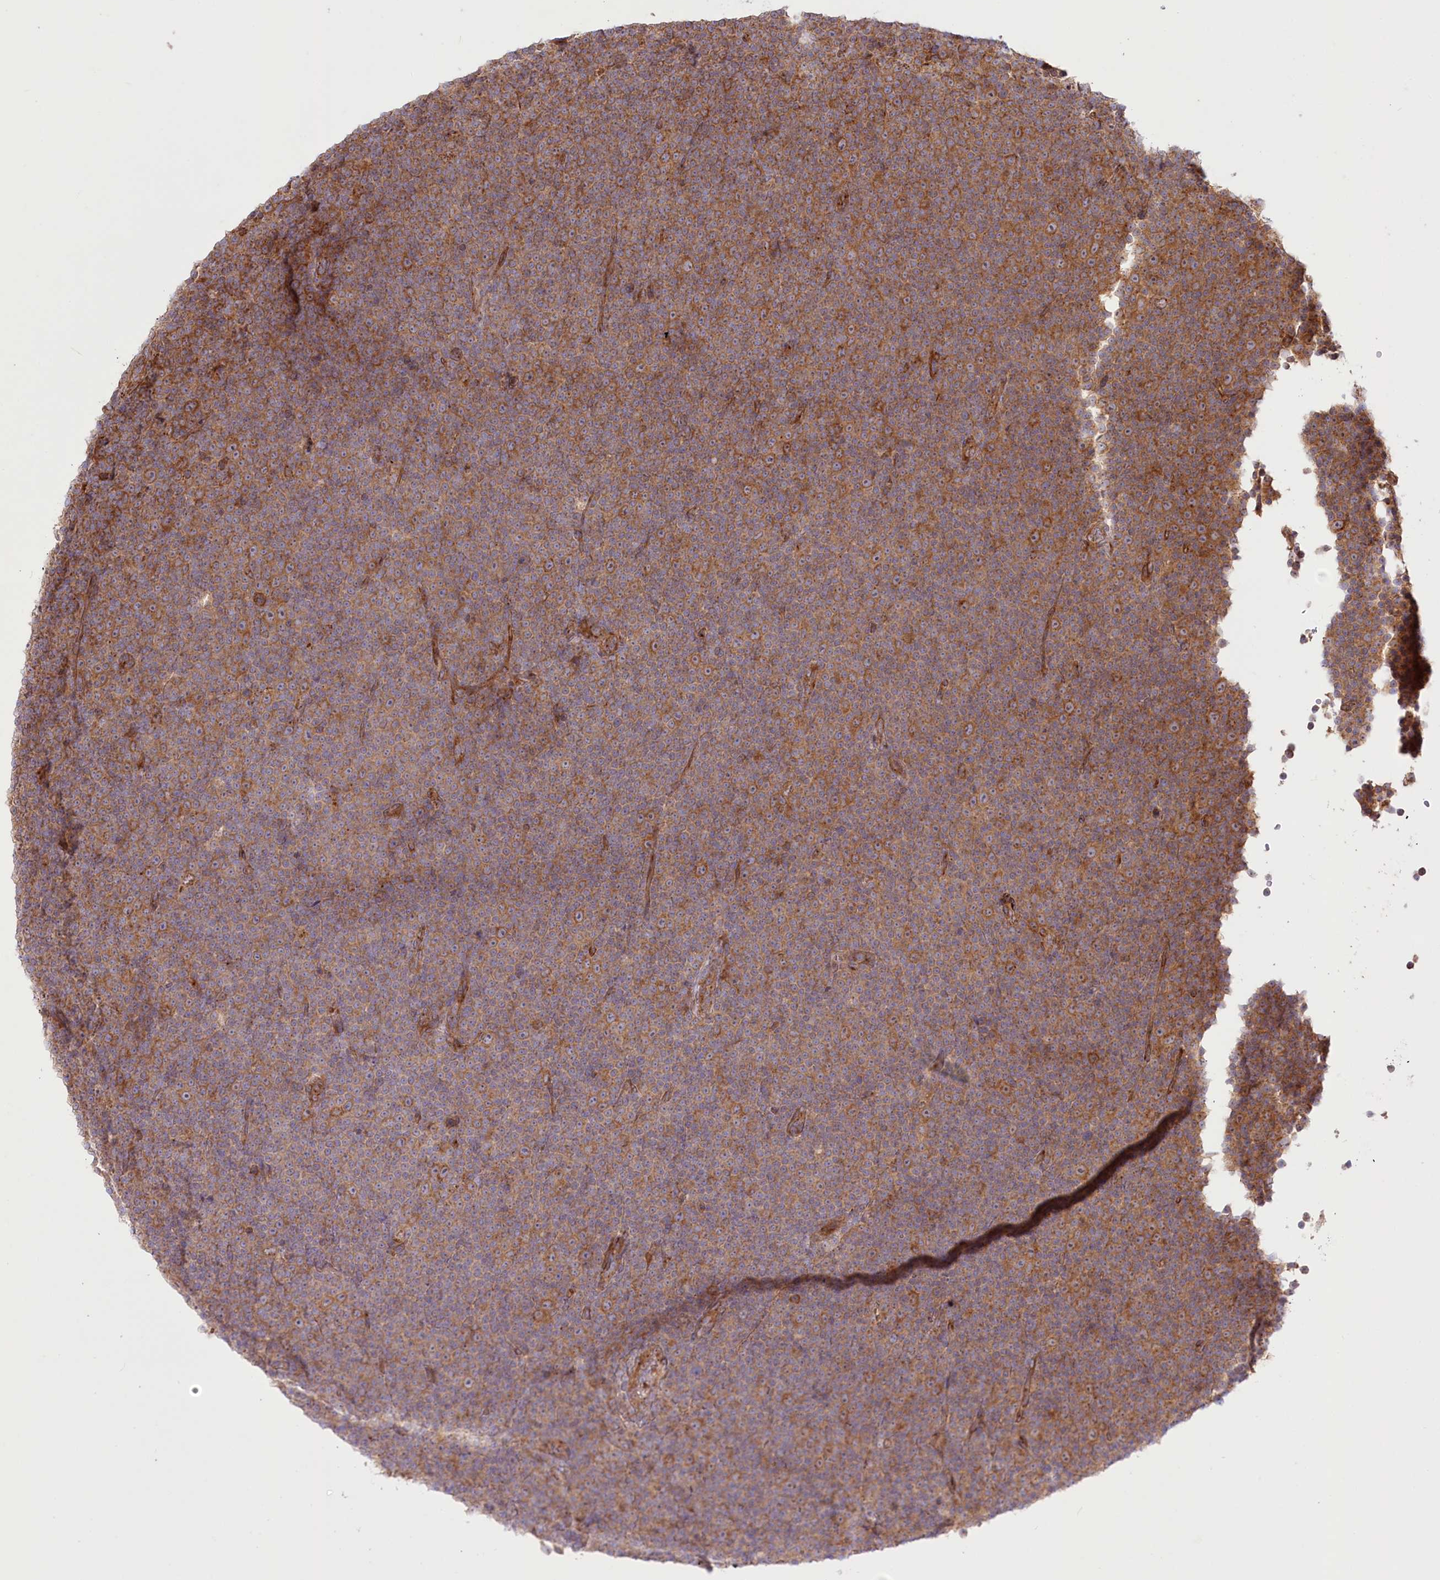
{"staining": {"intensity": "moderate", "quantity": ">75%", "location": "cytoplasmic/membranous"}, "tissue": "lymphoma", "cell_type": "Tumor cells", "image_type": "cancer", "snomed": [{"axis": "morphology", "description": "Malignant lymphoma, non-Hodgkin's type, Low grade"}, {"axis": "topography", "description": "Lymph node"}], "caption": "This is a histology image of IHC staining of low-grade malignant lymphoma, non-Hodgkin's type, which shows moderate positivity in the cytoplasmic/membranous of tumor cells.", "gene": "COMMD3", "patient": {"sex": "female", "age": 67}}